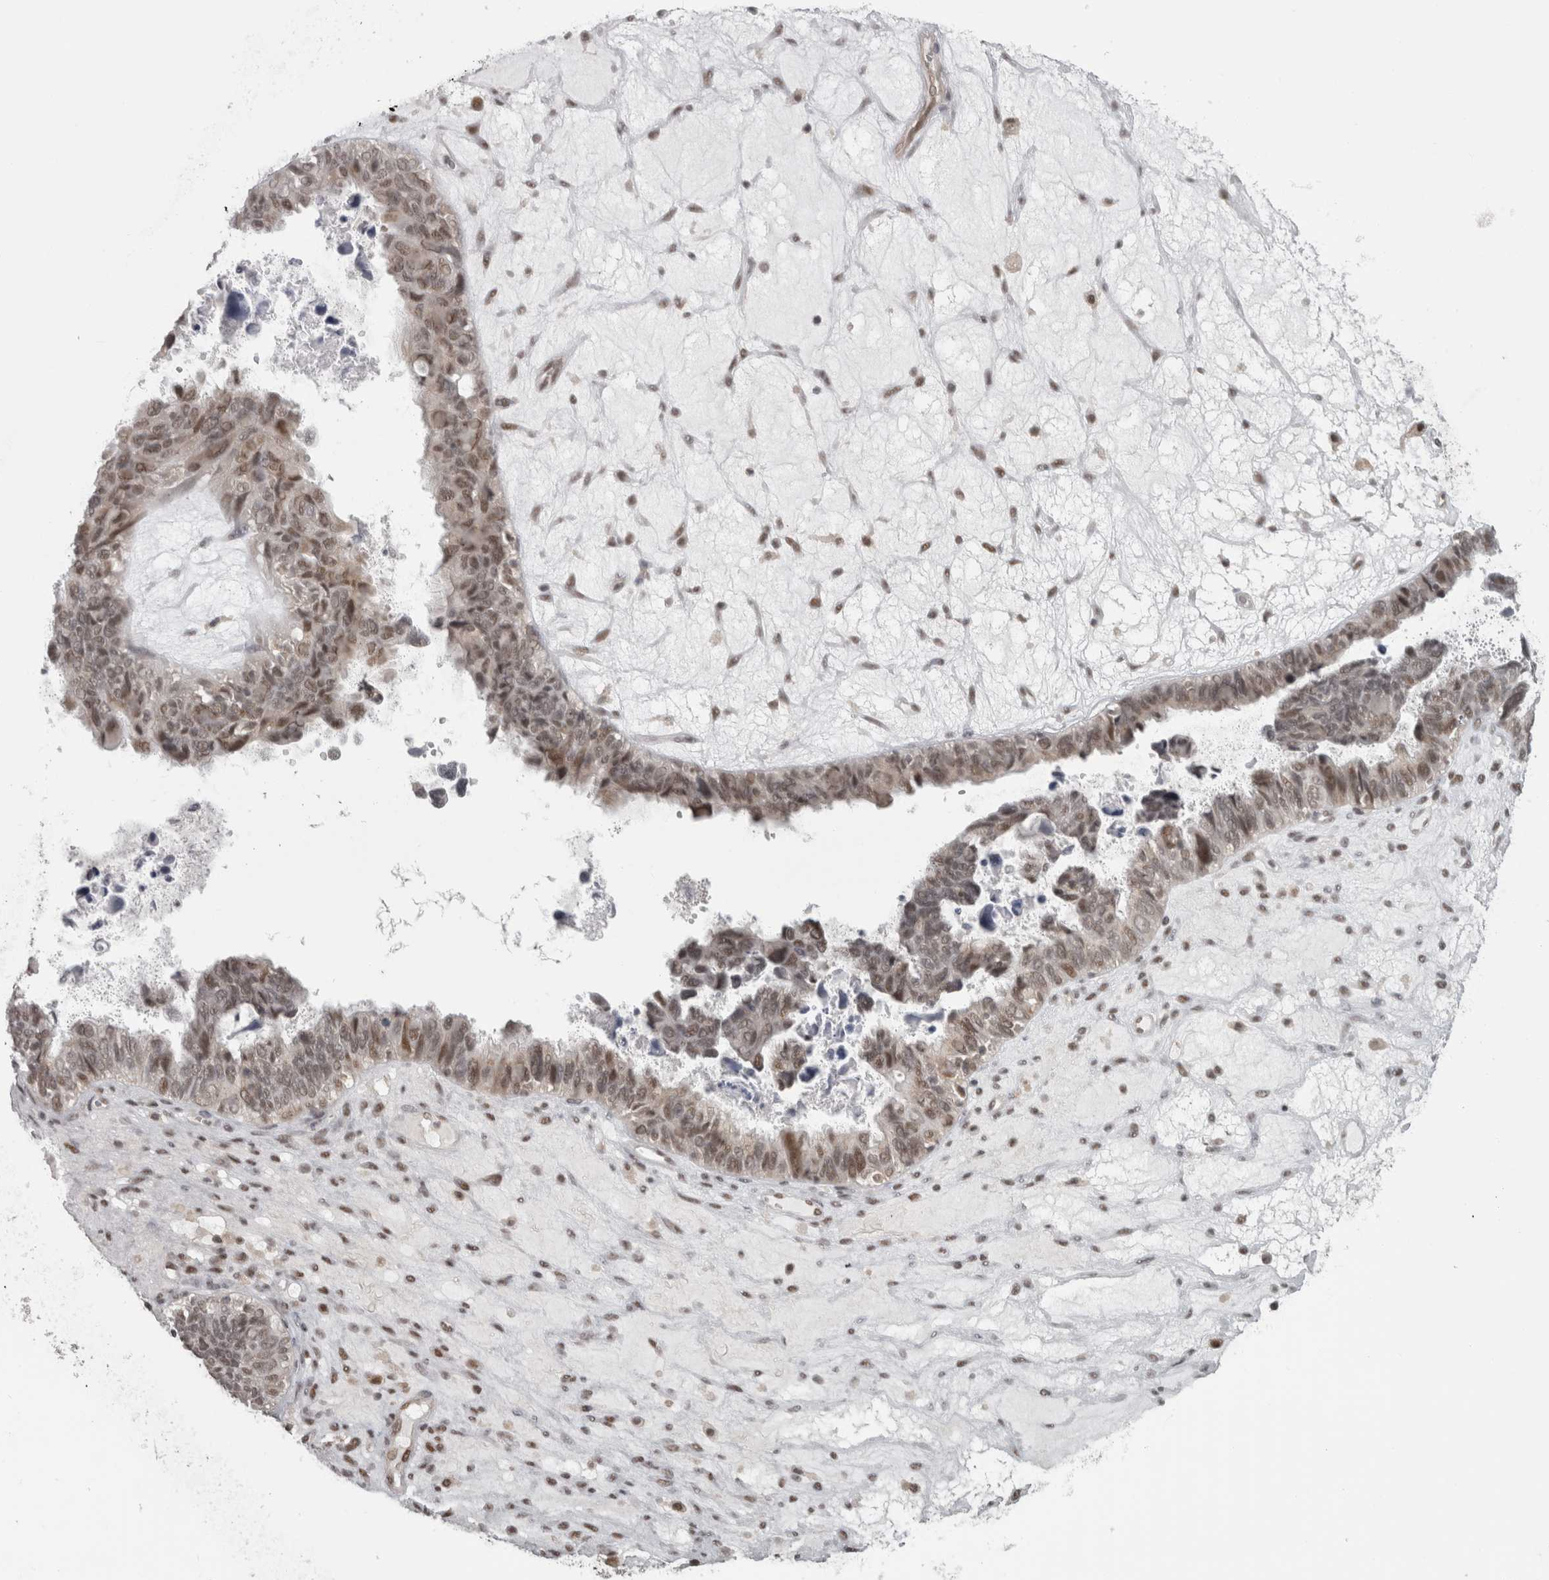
{"staining": {"intensity": "moderate", "quantity": "25%-75%", "location": "nuclear"}, "tissue": "ovarian cancer", "cell_type": "Tumor cells", "image_type": "cancer", "snomed": [{"axis": "morphology", "description": "Cystadenocarcinoma, serous, NOS"}, {"axis": "topography", "description": "Ovary"}], "caption": "Approximately 25%-75% of tumor cells in human ovarian cancer (serous cystadenocarcinoma) demonstrate moderate nuclear protein positivity as visualized by brown immunohistochemical staining.", "gene": "MICU3", "patient": {"sex": "female", "age": 79}}